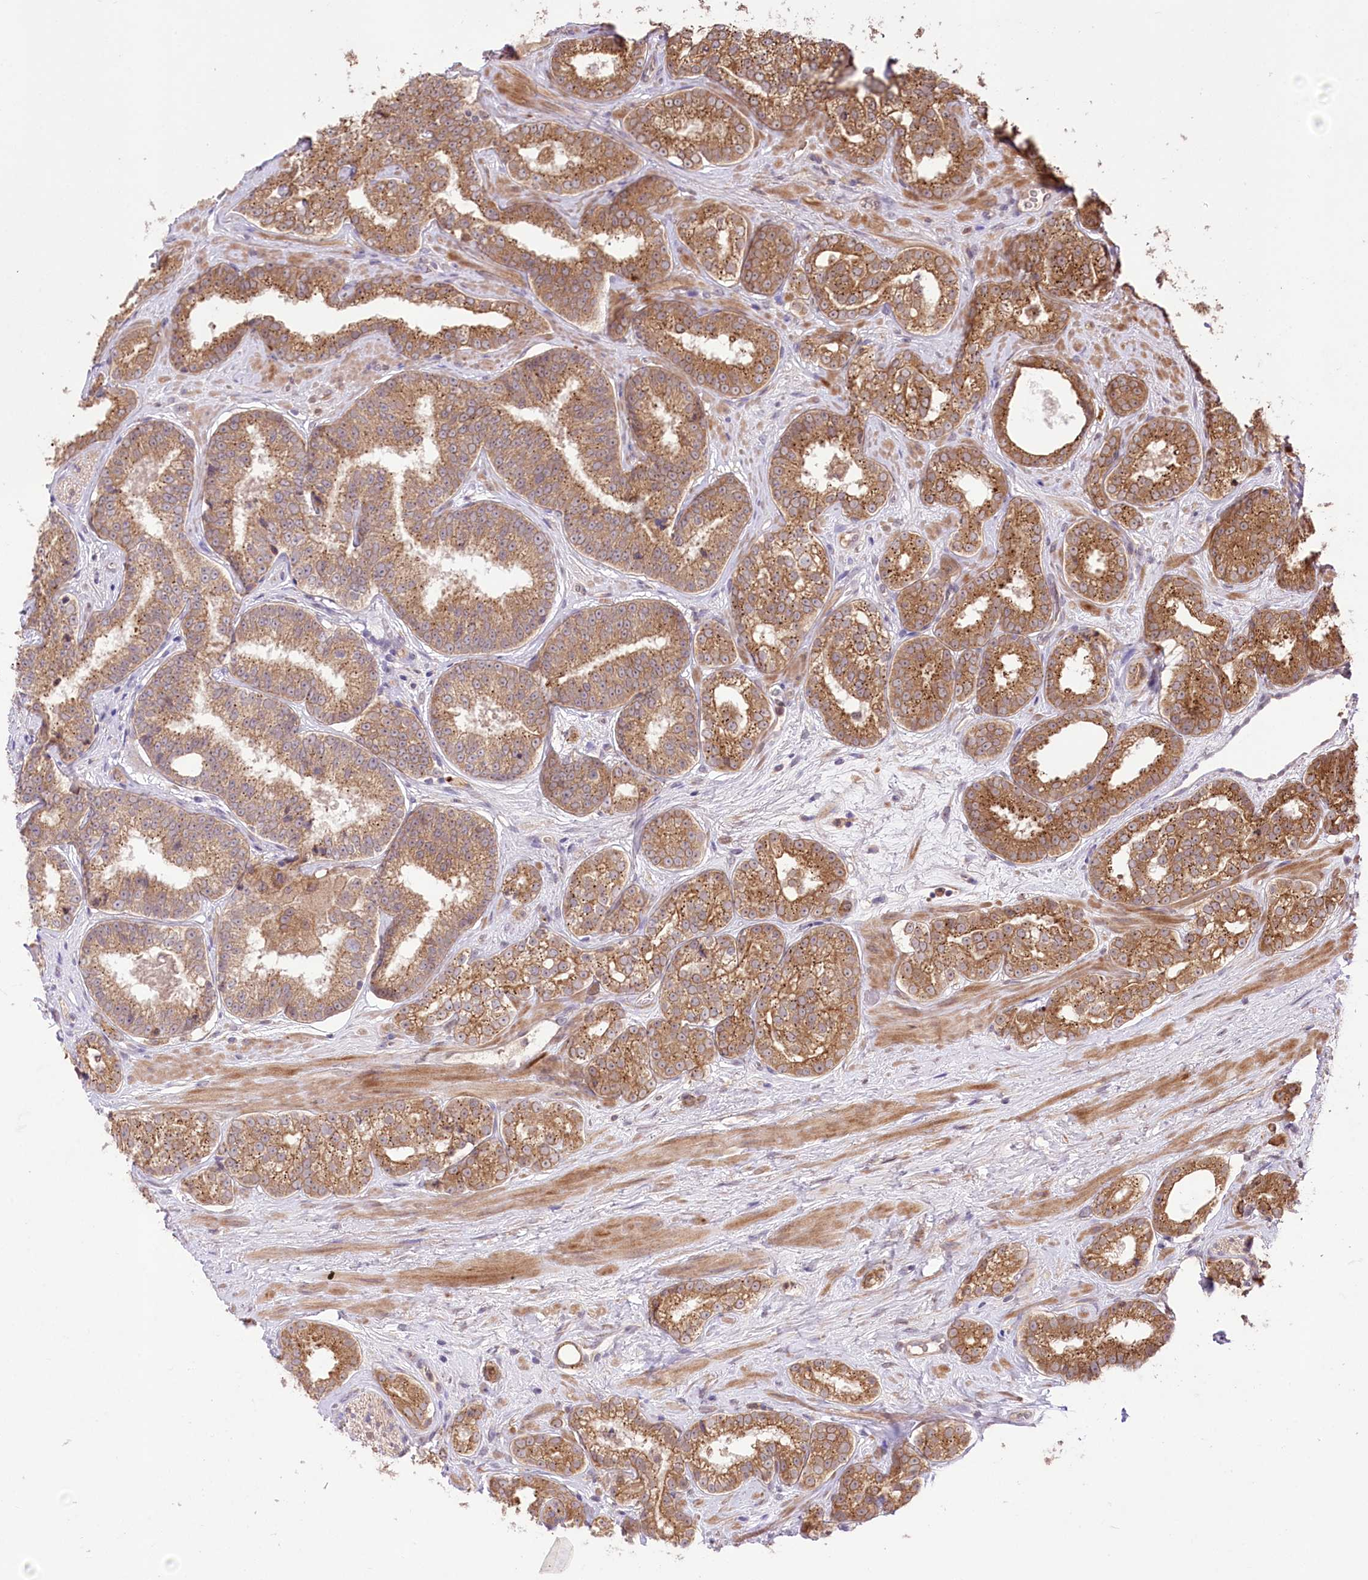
{"staining": {"intensity": "moderate", "quantity": ">75%", "location": "cytoplasmic/membranous"}, "tissue": "prostate cancer", "cell_type": "Tumor cells", "image_type": "cancer", "snomed": [{"axis": "morphology", "description": "Normal tissue, NOS"}, {"axis": "morphology", "description": "Adenocarcinoma, High grade"}, {"axis": "topography", "description": "Prostate"}], "caption": "Moderate cytoplasmic/membranous staining is present in approximately >75% of tumor cells in adenocarcinoma (high-grade) (prostate). (DAB IHC, brown staining for protein, blue staining for nuclei).", "gene": "HELT", "patient": {"sex": "male", "age": 83}}